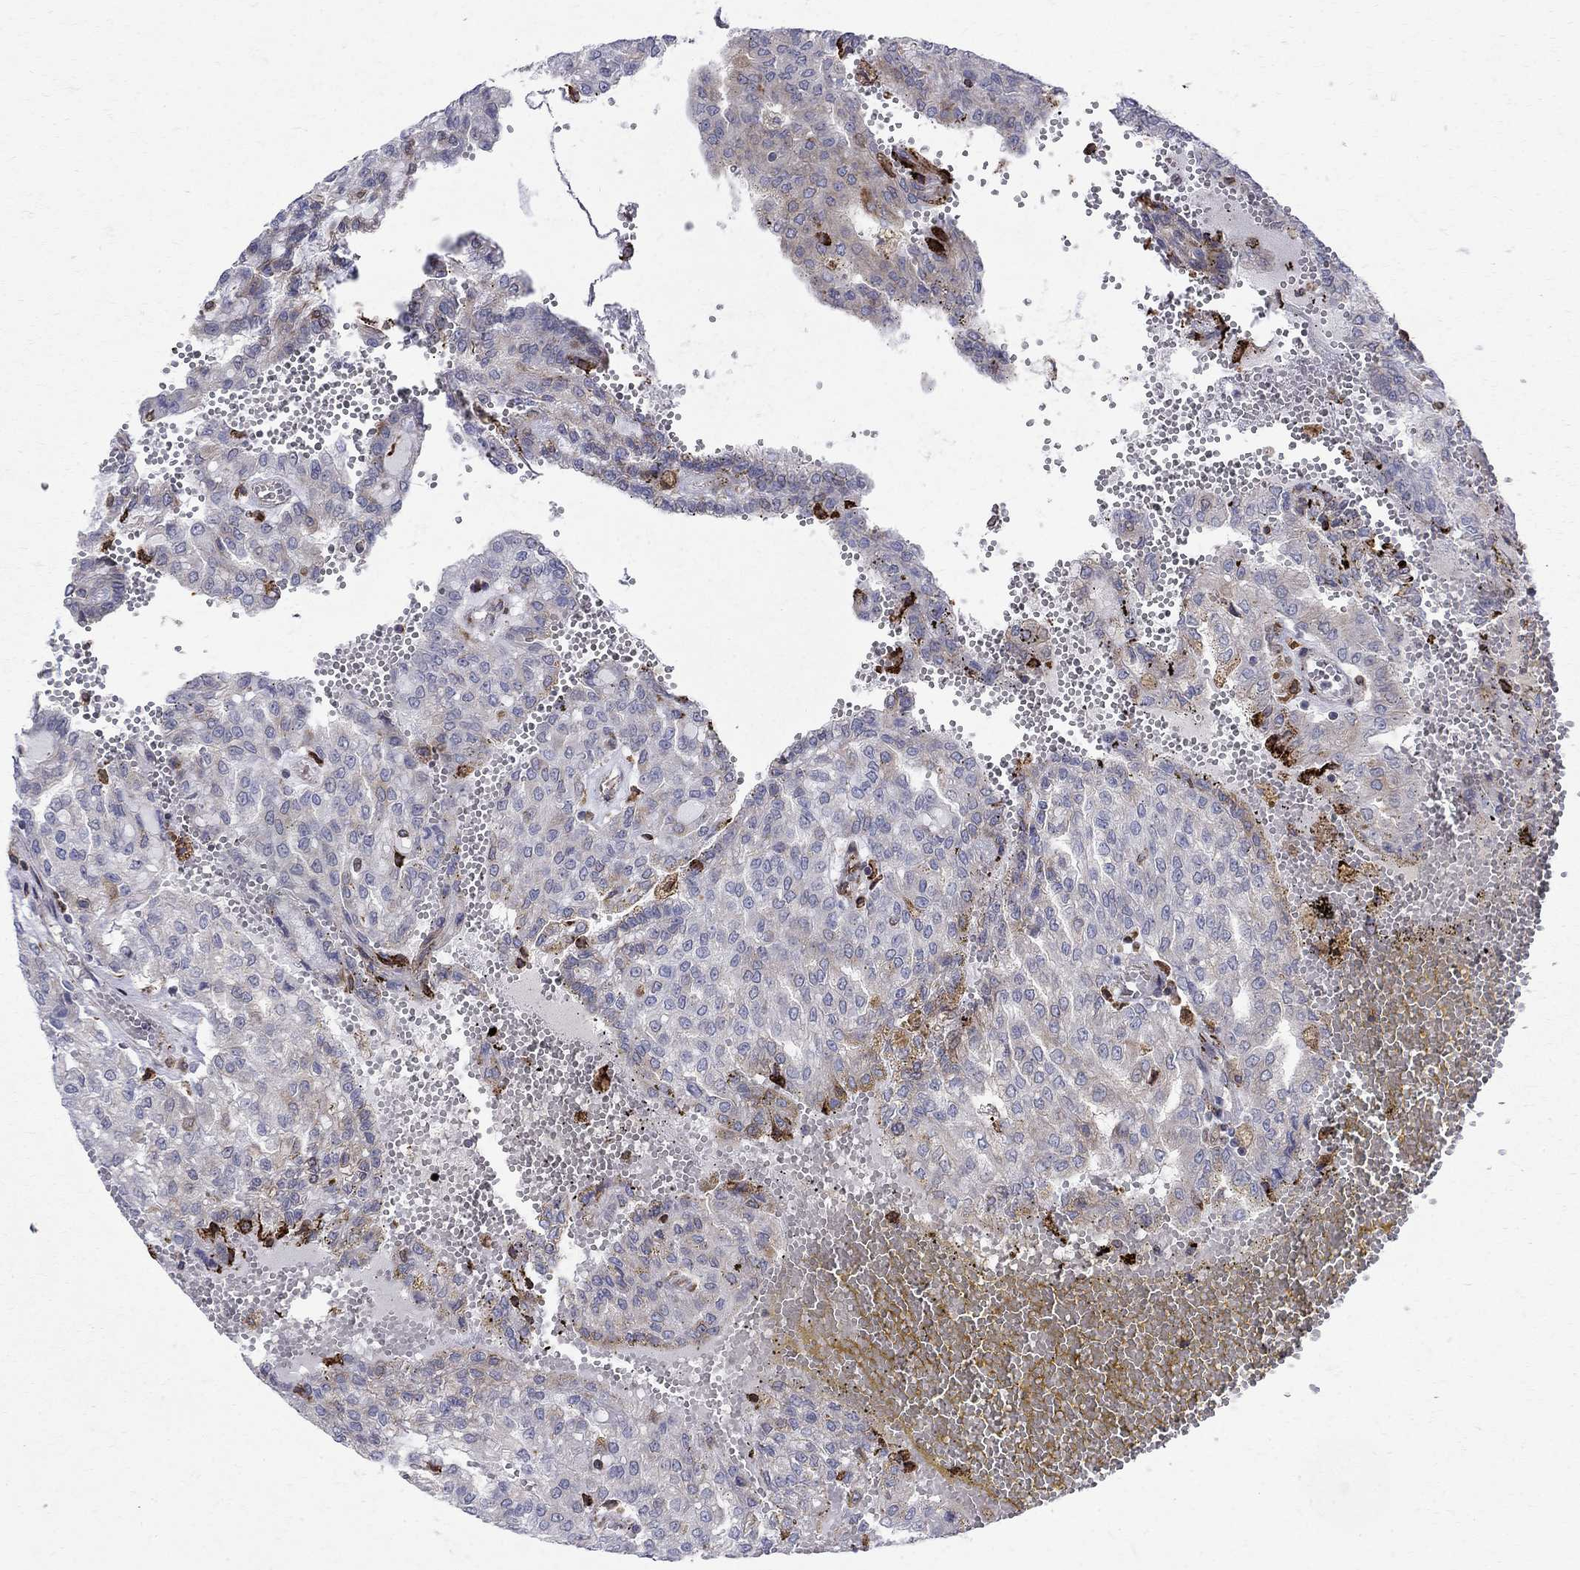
{"staining": {"intensity": "strong", "quantity": "<25%", "location": "cytoplasmic/membranous"}, "tissue": "renal cancer", "cell_type": "Tumor cells", "image_type": "cancer", "snomed": [{"axis": "morphology", "description": "Adenocarcinoma, NOS"}, {"axis": "topography", "description": "Kidney"}], "caption": "Immunohistochemistry histopathology image of neoplastic tissue: human renal cancer stained using IHC displays medium levels of strong protein expression localized specifically in the cytoplasmic/membranous of tumor cells, appearing as a cytoplasmic/membranous brown color.", "gene": "CAB39L", "patient": {"sex": "male", "age": 63}}